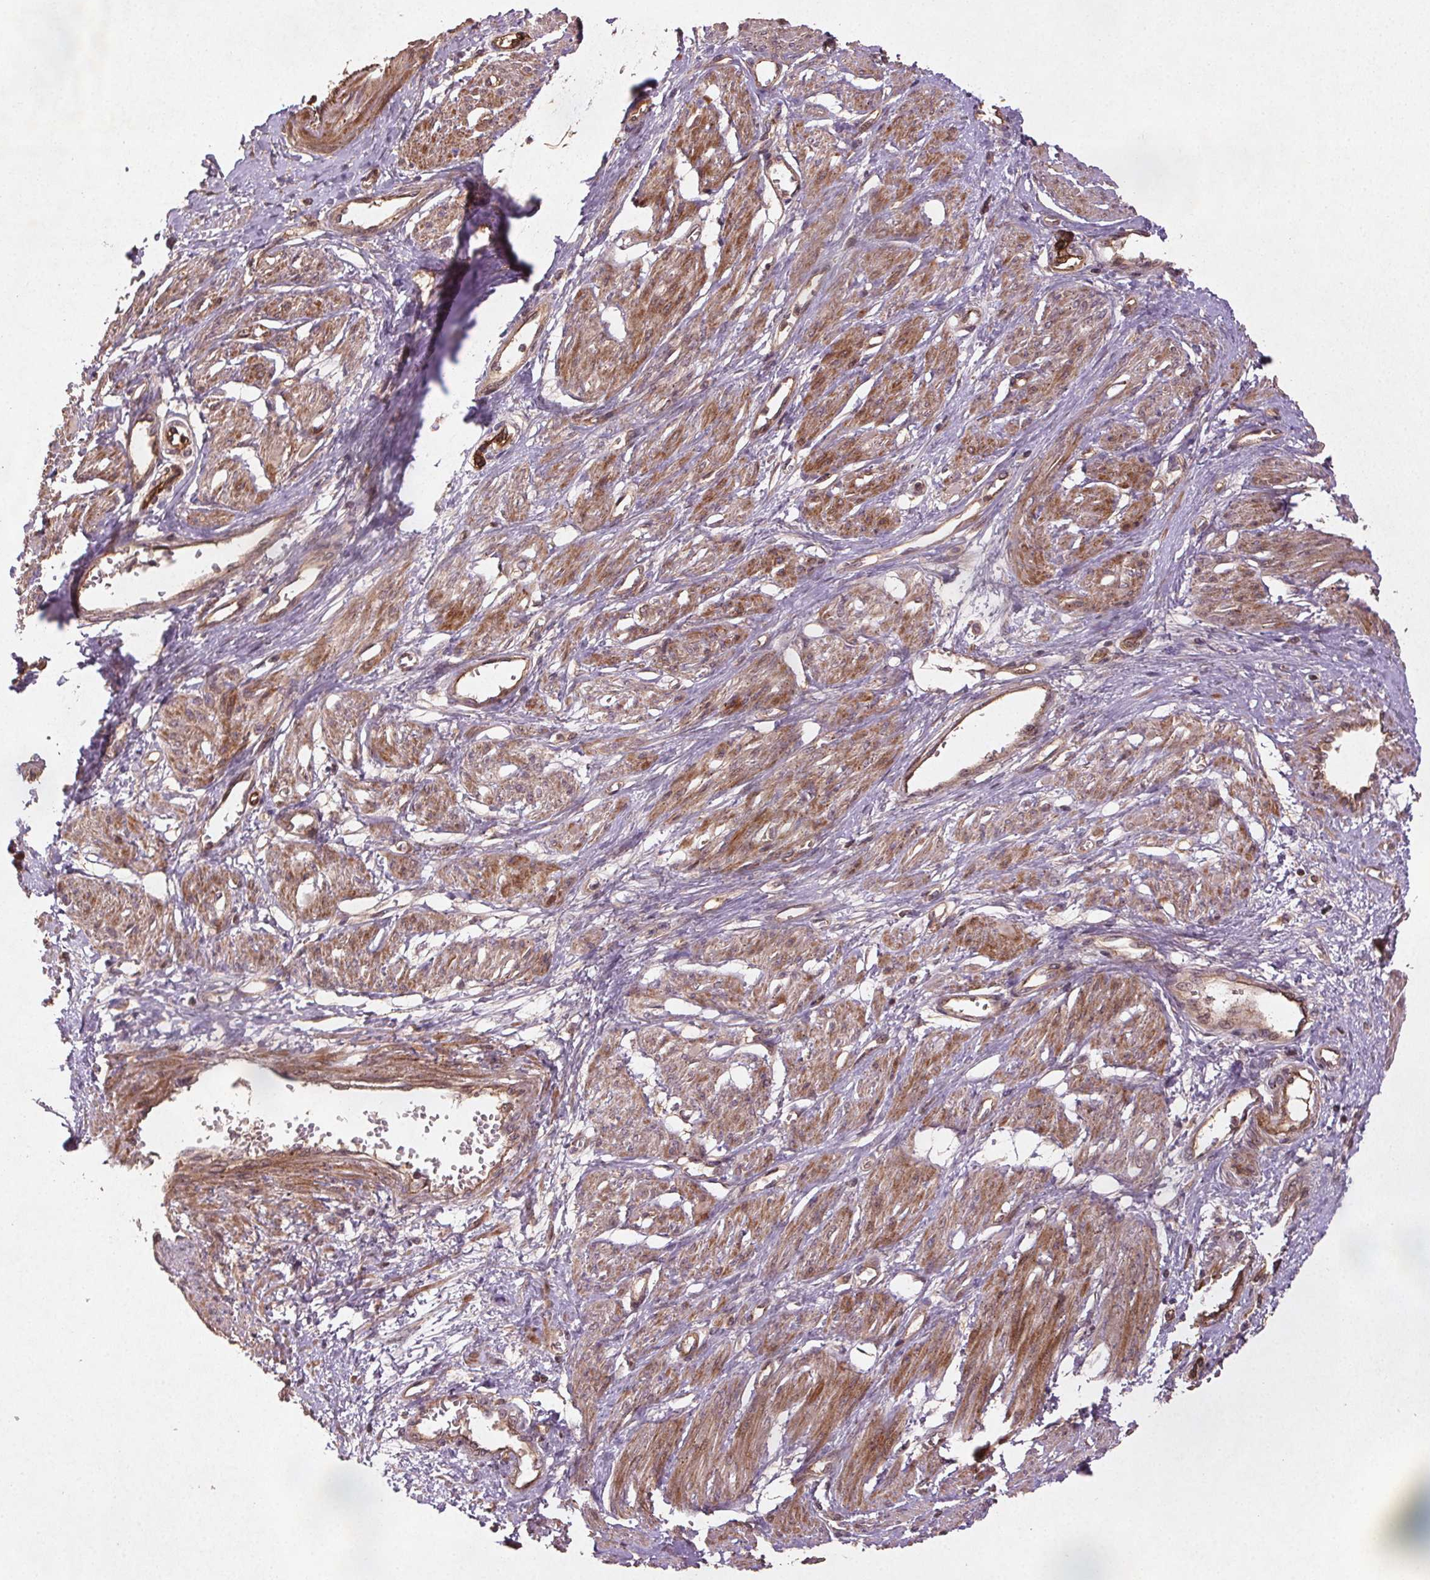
{"staining": {"intensity": "moderate", "quantity": "25%-75%", "location": "cytoplasmic/membranous"}, "tissue": "smooth muscle", "cell_type": "Smooth muscle cells", "image_type": "normal", "snomed": [{"axis": "morphology", "description": "Normal tissue, NOS"}, {"axis": "topography", "description": "Smooth muscle"}, {"axis": "topography", "description": "Uterus"}], "caption": "Protein staining shows moderate cytoplasmic/membranous positivity in approximately 25%-75% of smooth muscle cells in normal smooth muscle.", "gene": "SEC14L2", "patient": {"sex": "female", "age": 39}}